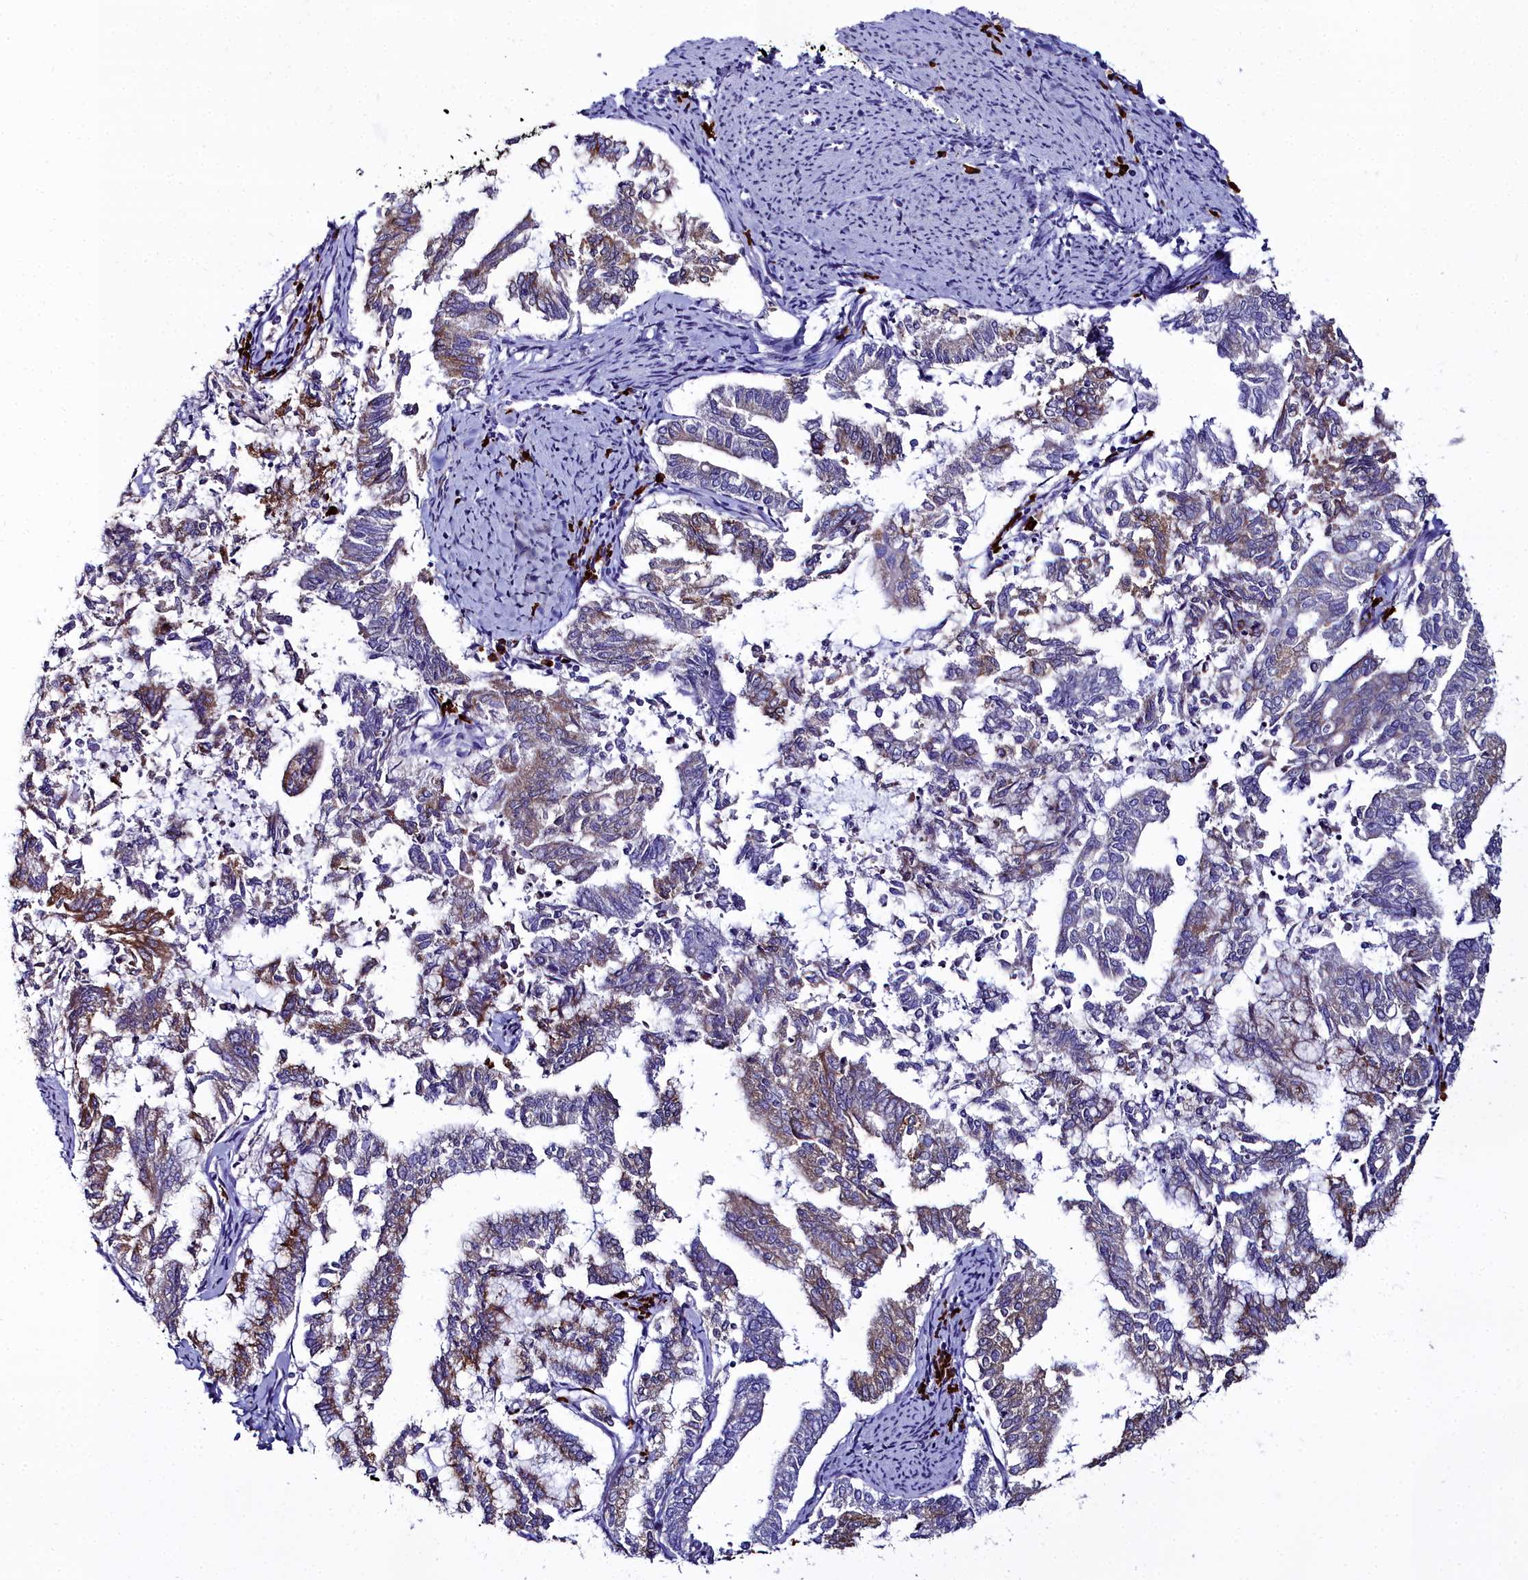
{"staining": {"intensity": "moderate", "quantity": "25%-75%", "location": "cytoplasmic/membranous"}, "tissue": "endometrial cancer", "cell_type": "Tumor cells", "image_type": "cancer", "snomed": [{"axis": "morphology", "description": "Adenocarcinoma, NOS"}, {"axis": "topography", "description": "Endometrium"}], "caption": "The image demonstrates immunohistochemical staining of endometrial cancer. There is moderate cytoplasmic/membranous expression is identified in approximately 25%-75% of tumor cells.", "gene": "TXNDC5", "patient": {"sex": "female", "age": 79}}